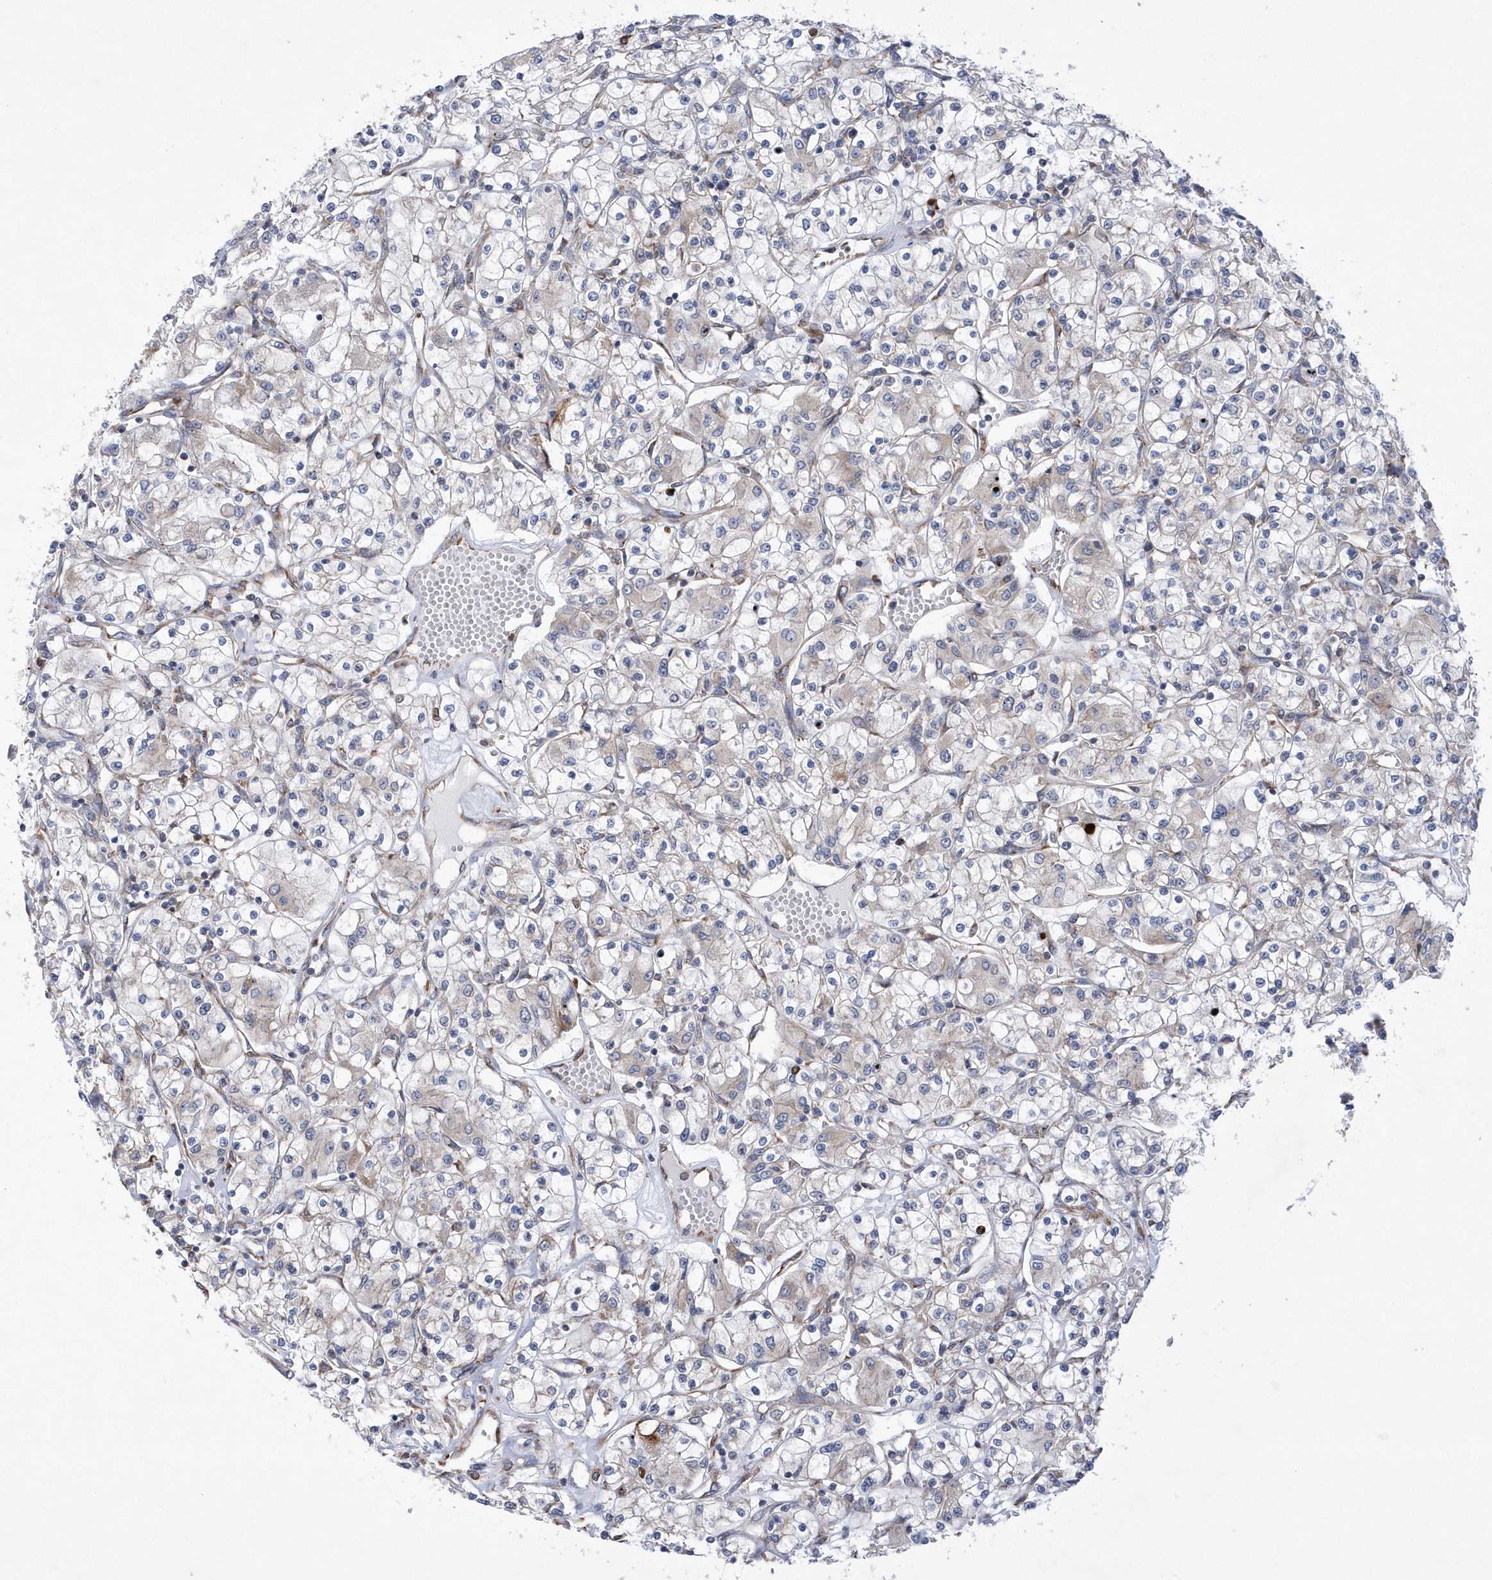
{"staining": {"intensity": "negative", "quantity": "none", "location": "none"}, "tissue": "renal cancer", "cell_type": "Tumor cells", "image_type": "cancer", "snomed": [{"axis": "morphology", "description": "Adenocarcinoma, NOS"}, {"axis": "topography", "description": "Kidney"}], "caption": "Renal adenocarcinoma was stained to show a protein in brown. There is no significant expression in tumor cells.", "gene": "MED31", "patient": {"sex": "female", "age": 59}}